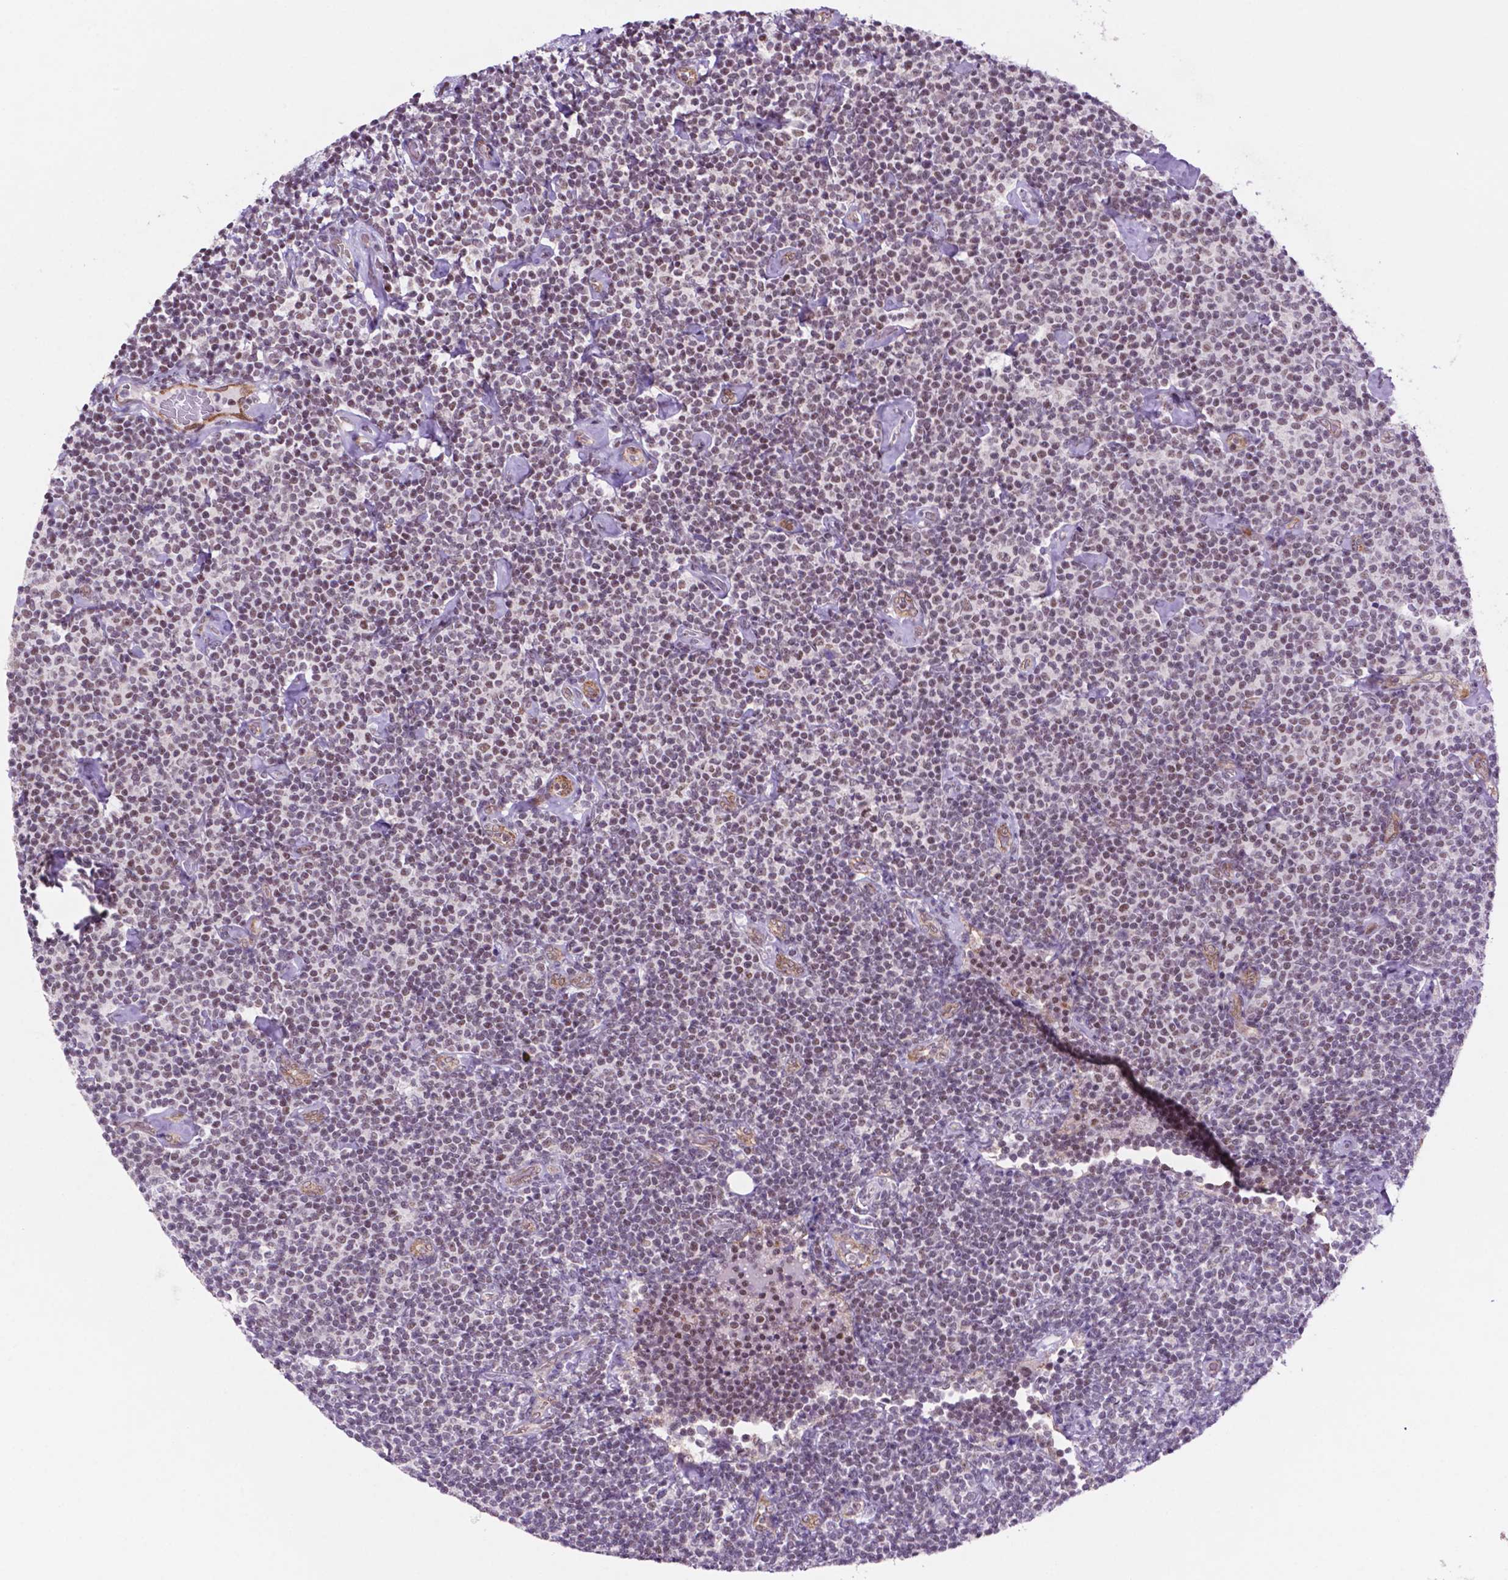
{"staining": {"intensity": "weak", "quantity": "<25%", "location": "nuclear"}, "tissue": "lymphoma", "cell_type": "Tumor cells", "image_type": "cancer", "snomed": [{"axis": "morphology", "description": "Malignant lymphoma, non-Hodgkin's type, Low grade"}, {"axis": "topography", "description": "Lymph node"}], "caption": "Immunohistochemistry (IHC) image of neoplastic tissue: lymphoma stained with DAB (3,3'-diaminobenzidine) shows no significant protein staining in tumor cells.", "gene": "NCOR1", "patient": {"sex": "male", "age": 81}}